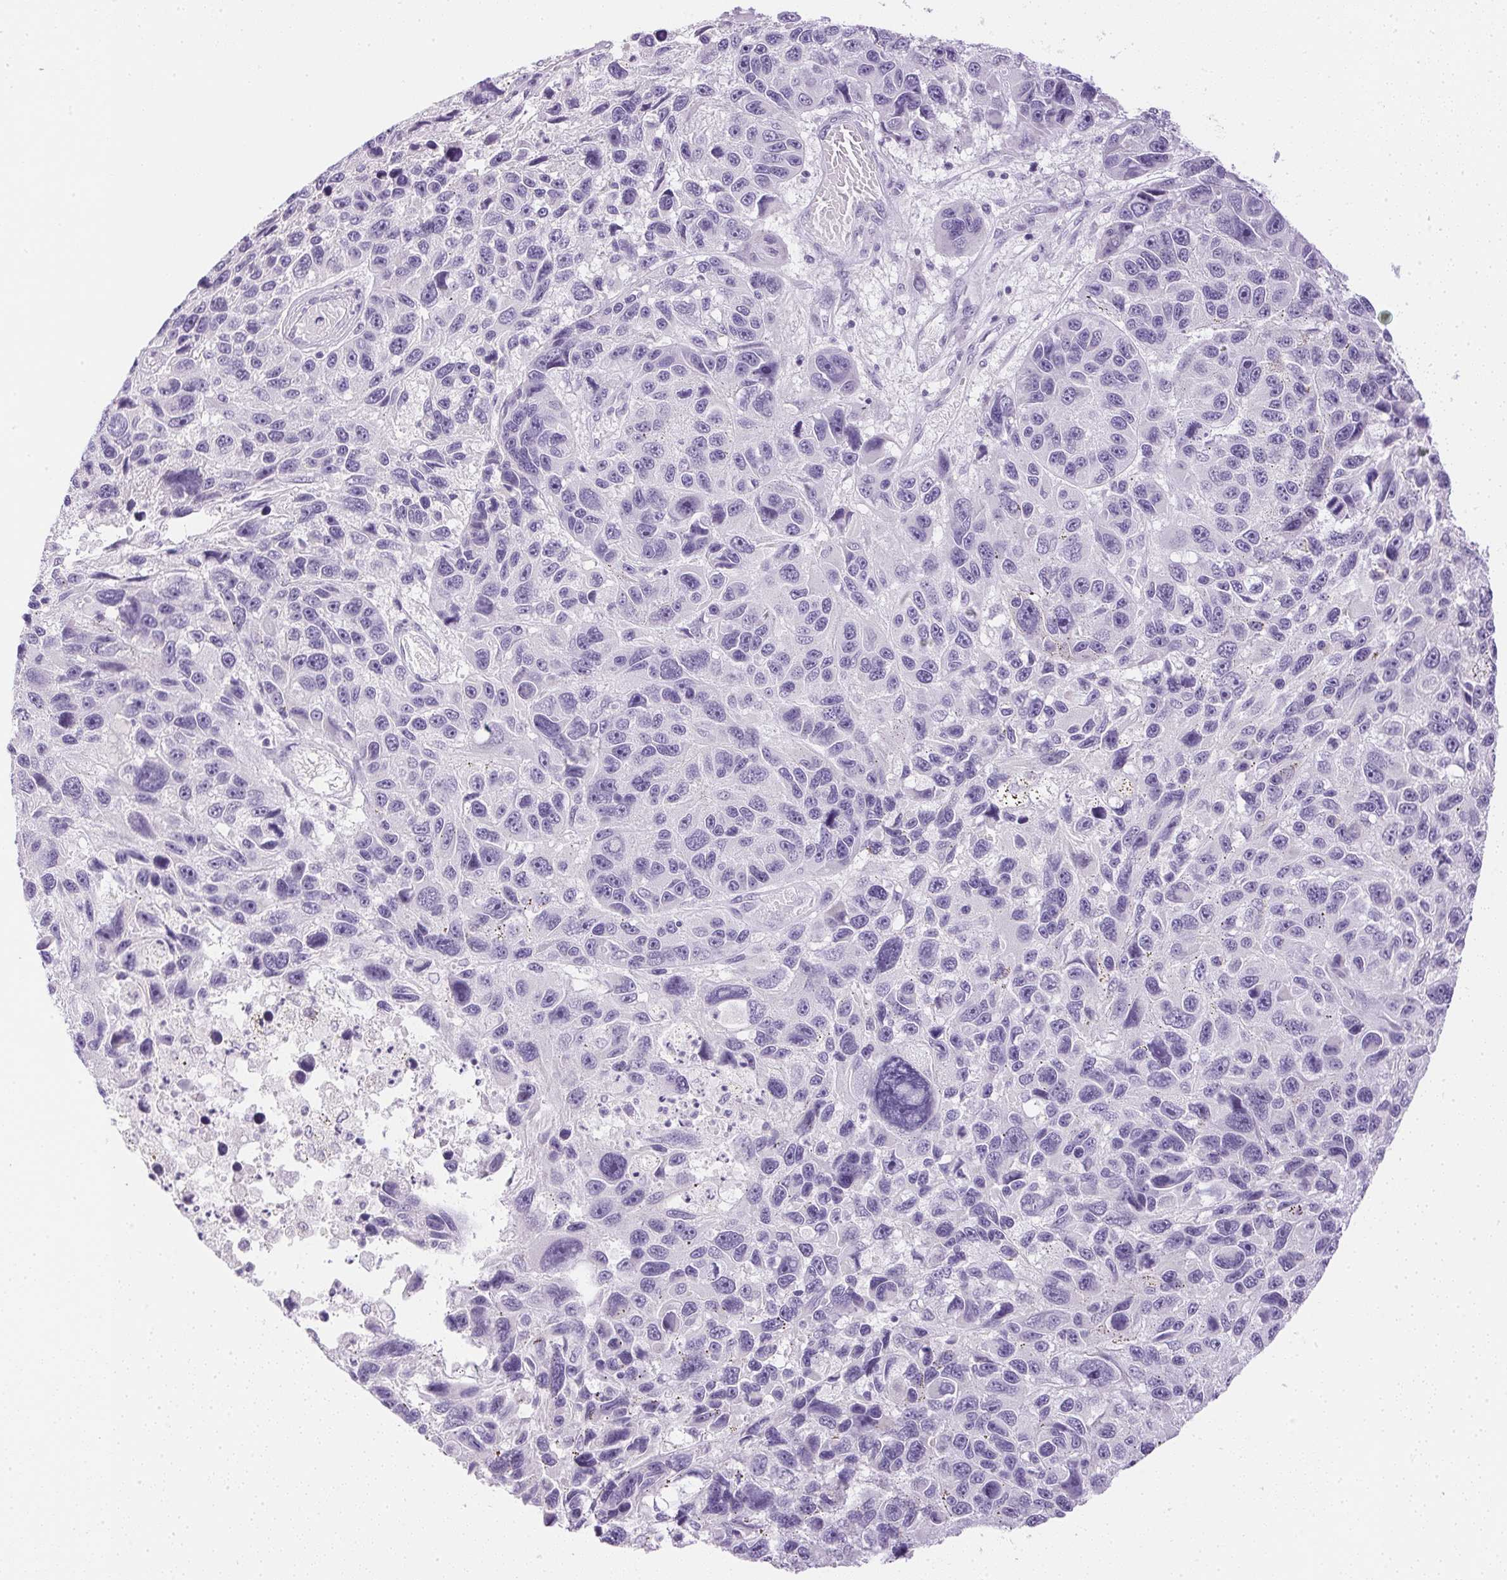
{"staining": {"intensity": "negative", "quantity": "none", "location": "none"}, "tissue": "melanoma", "cell_type": "Tumor cells", "image_type": "cancer", "snomed": [{"axis": "morphology", "description": "Malignant melanoma, NOS"}, {"axis": "topography", "description": "Skin"}], "caption": "IHC of human melanoma demonstrates no expression in tumor cells. Brightfield microscopy of immunohistochemistry stained with DAB (3,3'-diaminobenzidine) (brown) and hematoxylin (blue), captured at high magnification.", "gene": "CTRL", "patient": {"sex": "male", "age": 53}}